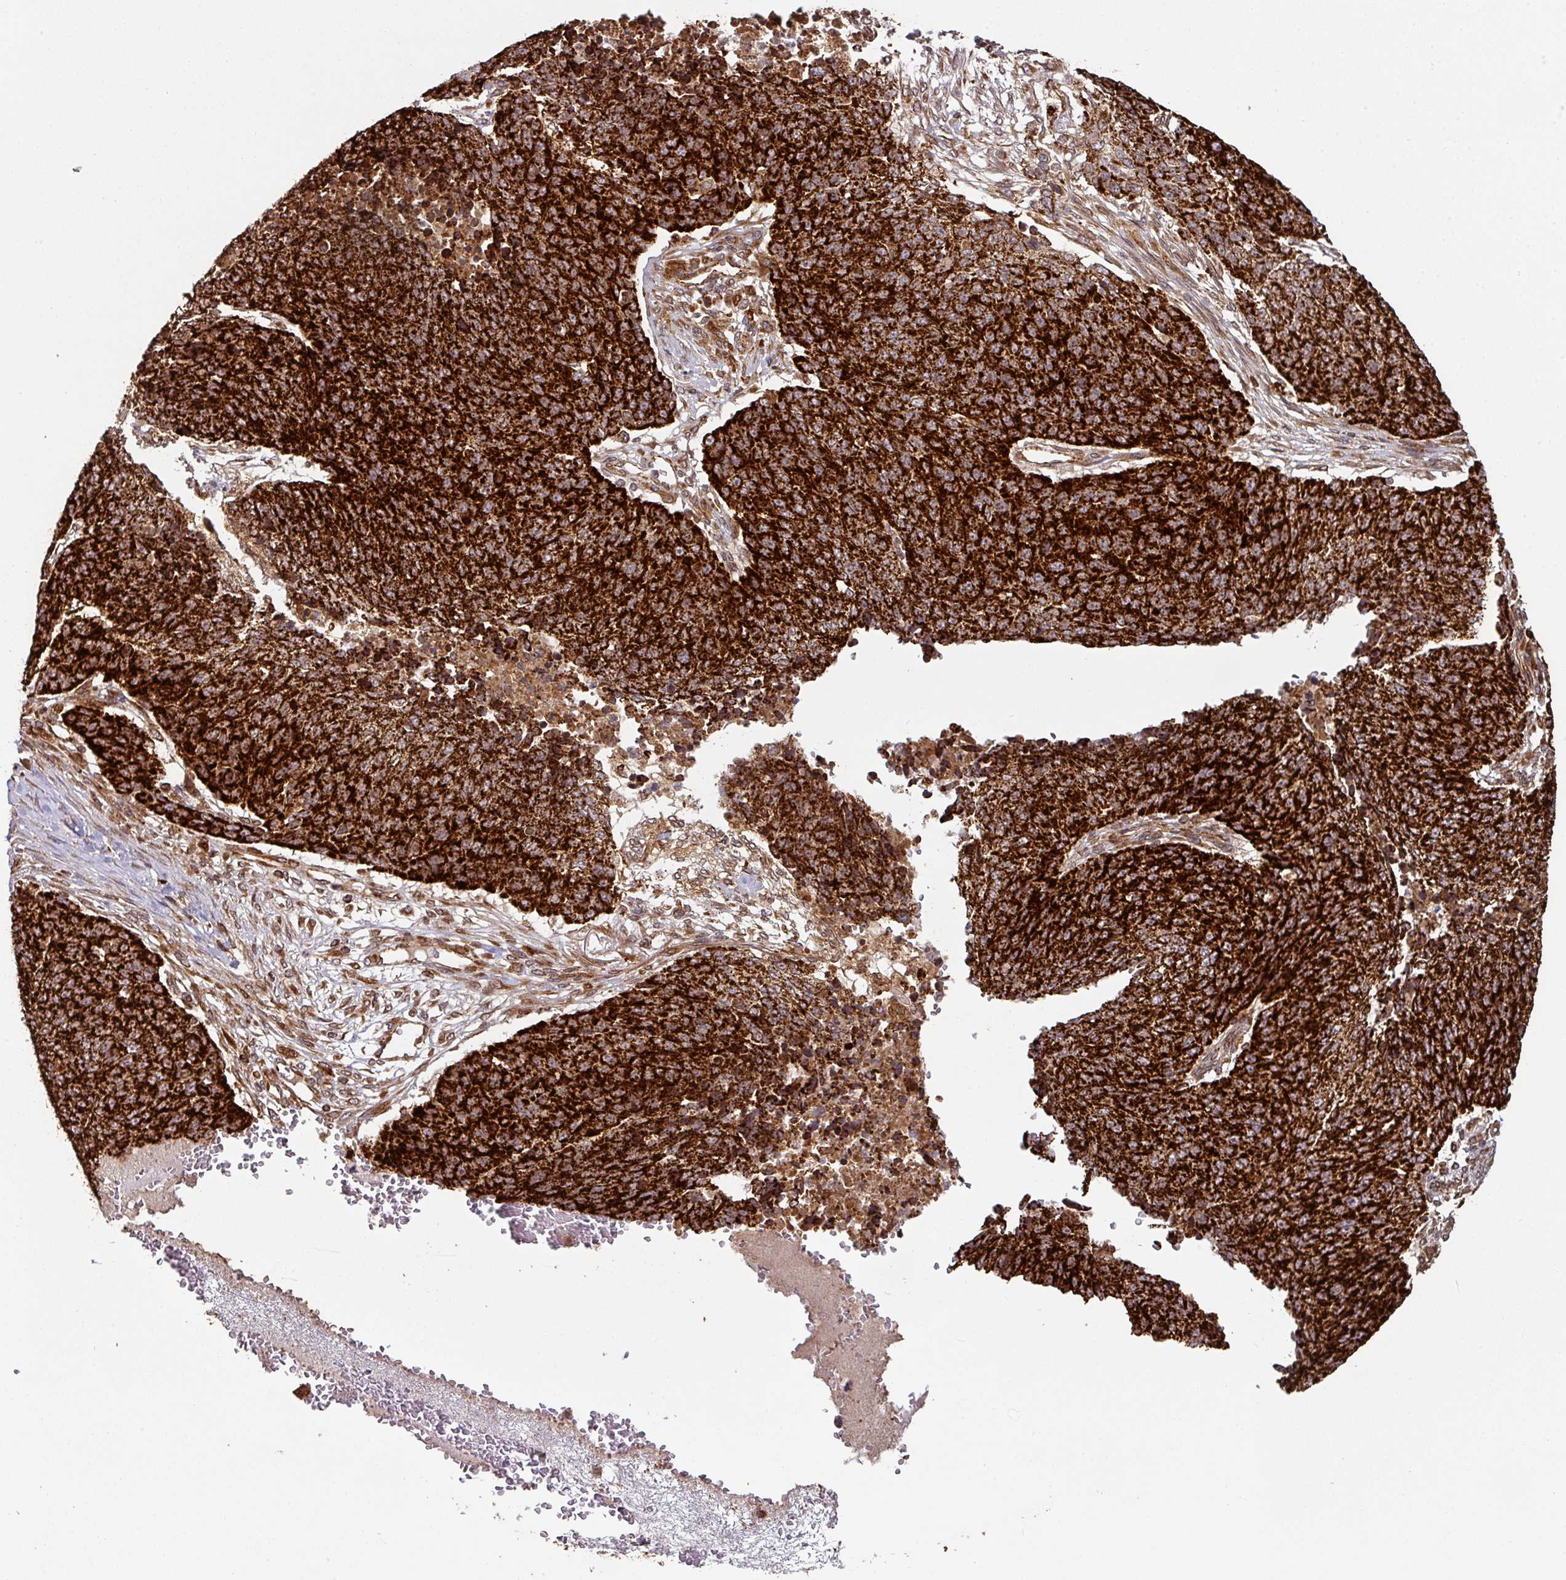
{"staining": {"intensity": "strong", "quantity": ">75%", "location": "cytoplasmic/membranous"}, "tissue": "lung cancer", "cell_type": "Tumor cells", "image_type": "cancer", "snomed": [{"axis": "morphology", "description": "Normal tissue, NOS"}, {"axis": "morphology", "description": "Squamous cell carcinoma, NOS"}, {"axis": "topography", "description": "Lymph node"}, {"axis": "topography", "description": "Lung"}], "caption": "Immunohistochemical staining of human lung cancer exhibits high levels of strong cytoplasmic/membranous expression in approximately >75% of tumor cells.", "gene": "TRAP1", "patient": {"sex": "male", "age": 66}}